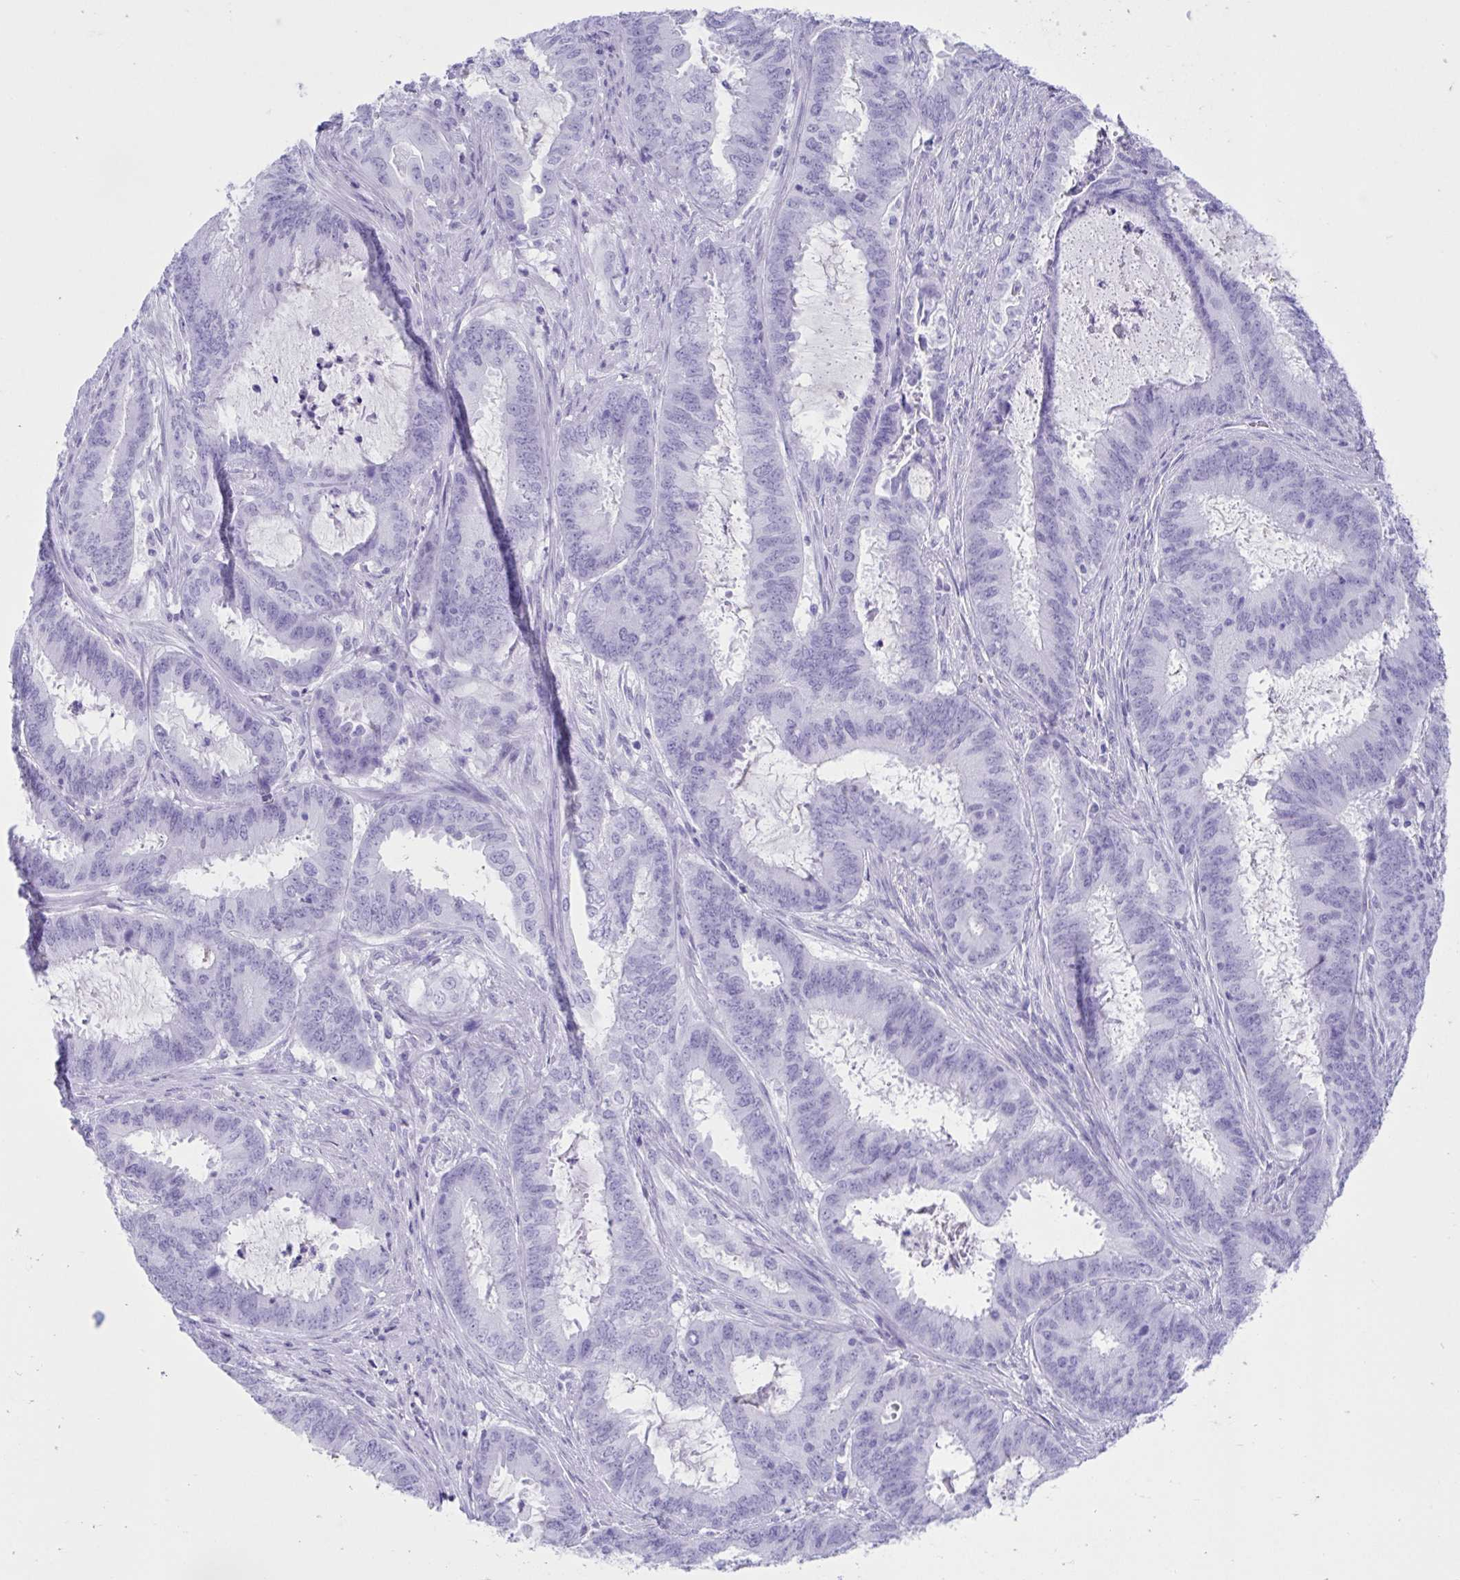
{"staining": {"intensity": "negative", "quantity": "none", "location": "none"}, "tissue": "endometrial cancer", "cell_type": "Tumor cells", "image_type": "cancer", "snomed": [{"axis": "morphology", "description": "Adenocarcinoma, NOS"}, {"axis": "topography", "description": "Endometrium"}], "caption": "This is an immunohistochemistry (IHC) histopathology image of adenocarcinoma (endometrial). There is no expression in tumor cells.", "gene": "TMEM35A", "patient": {"sex": "female", "age": 51}}